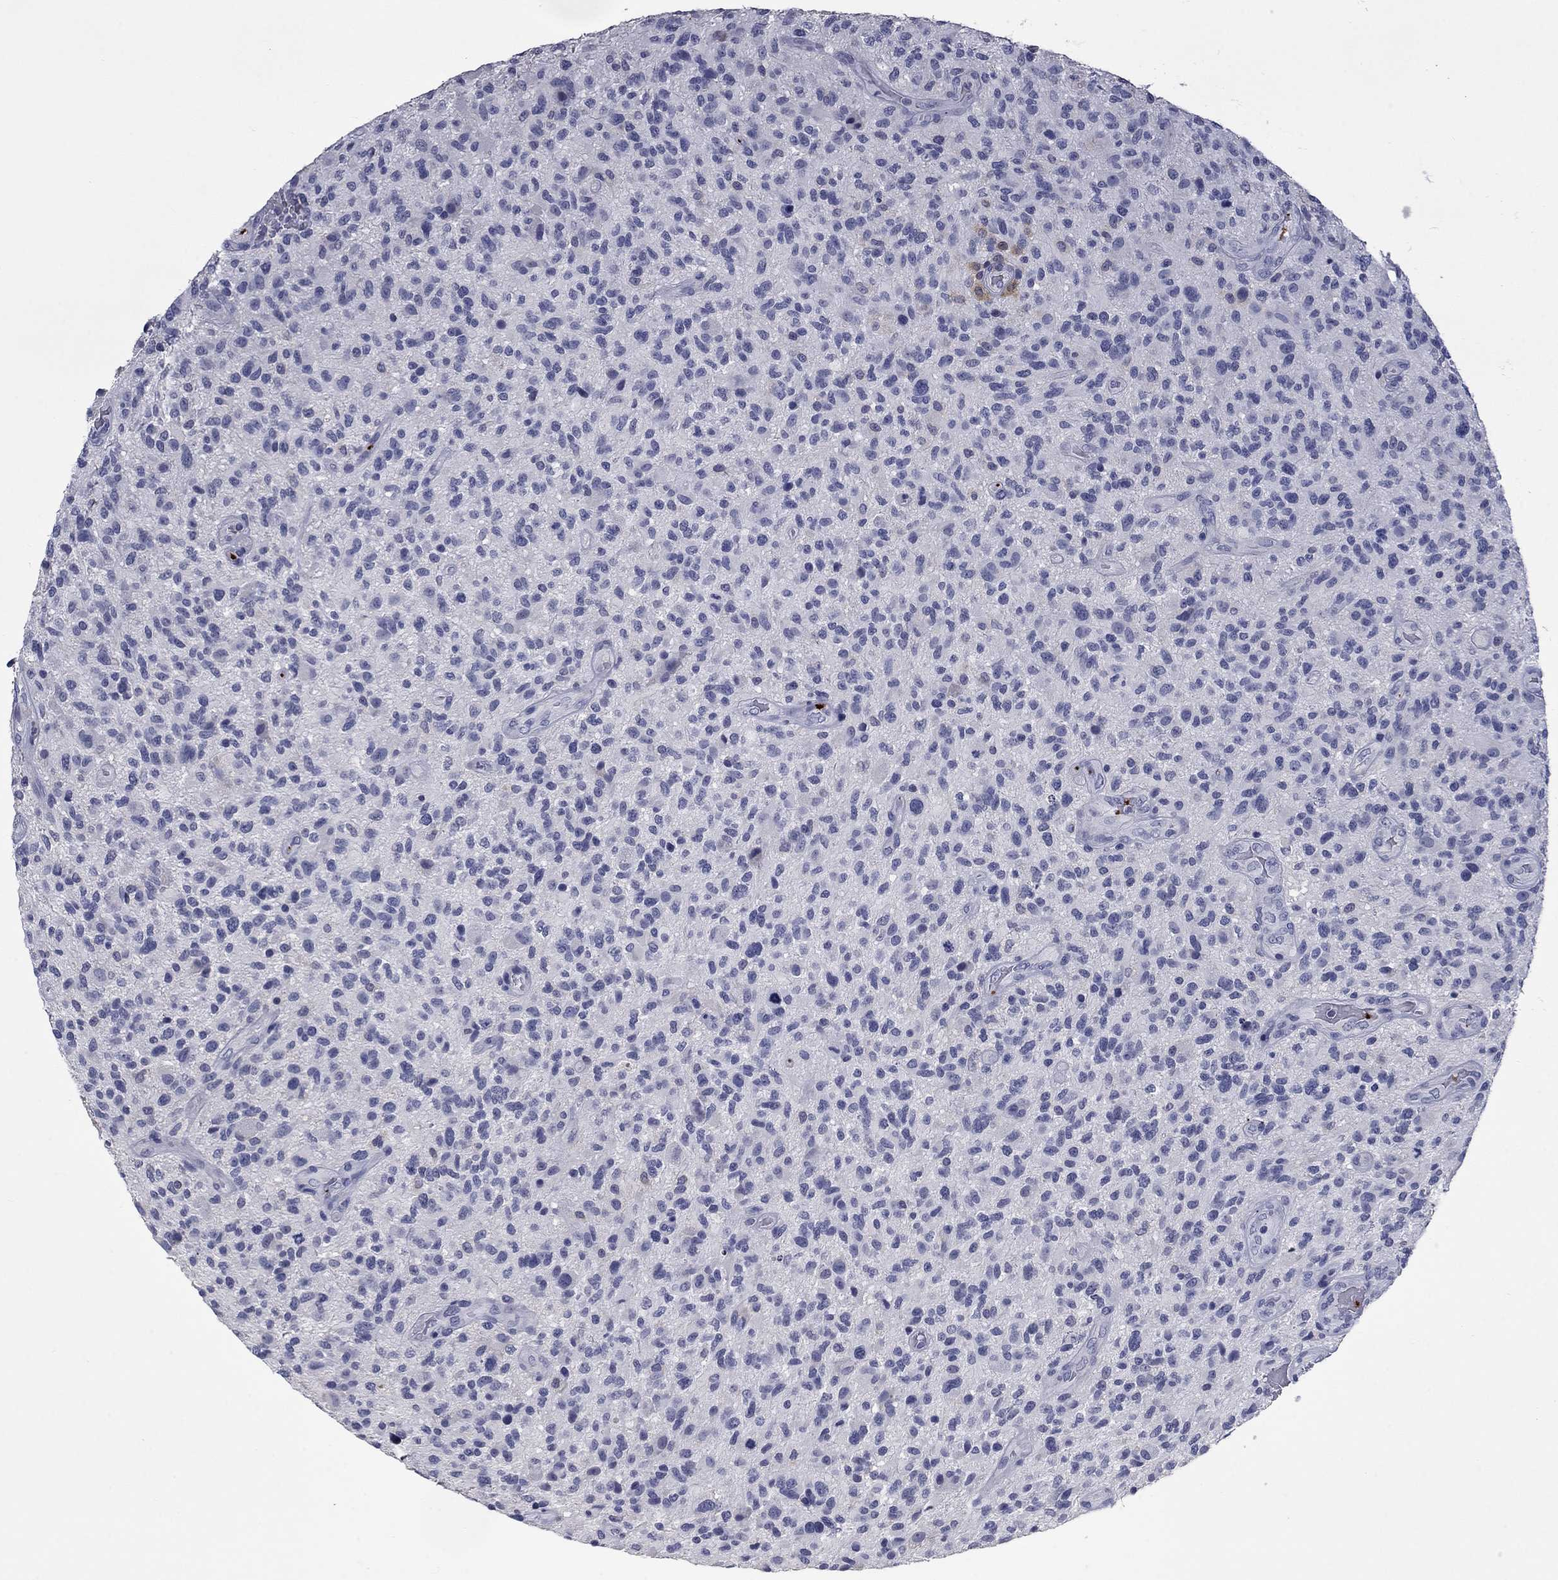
{"staining": {"intensity": "negative", "quantity": "none", "location": "none"}, "tissue": "glioma", "cell_type": "Tumor cells", "image_type": "cancer", "snomed": [{"axis": "morphology", "description": "Glioma, malignant, High grade"}, {"axis": "topography", "description": "Brain"}], "caption": "Immunohistochemistry (IHC) histopathology image of neoplastic tissue: human glioma stained with DAB exhibits no significant protein positivity in tumor cells.", "gene": "PLEK", "patient": {"sex": "male", "age": 47}}